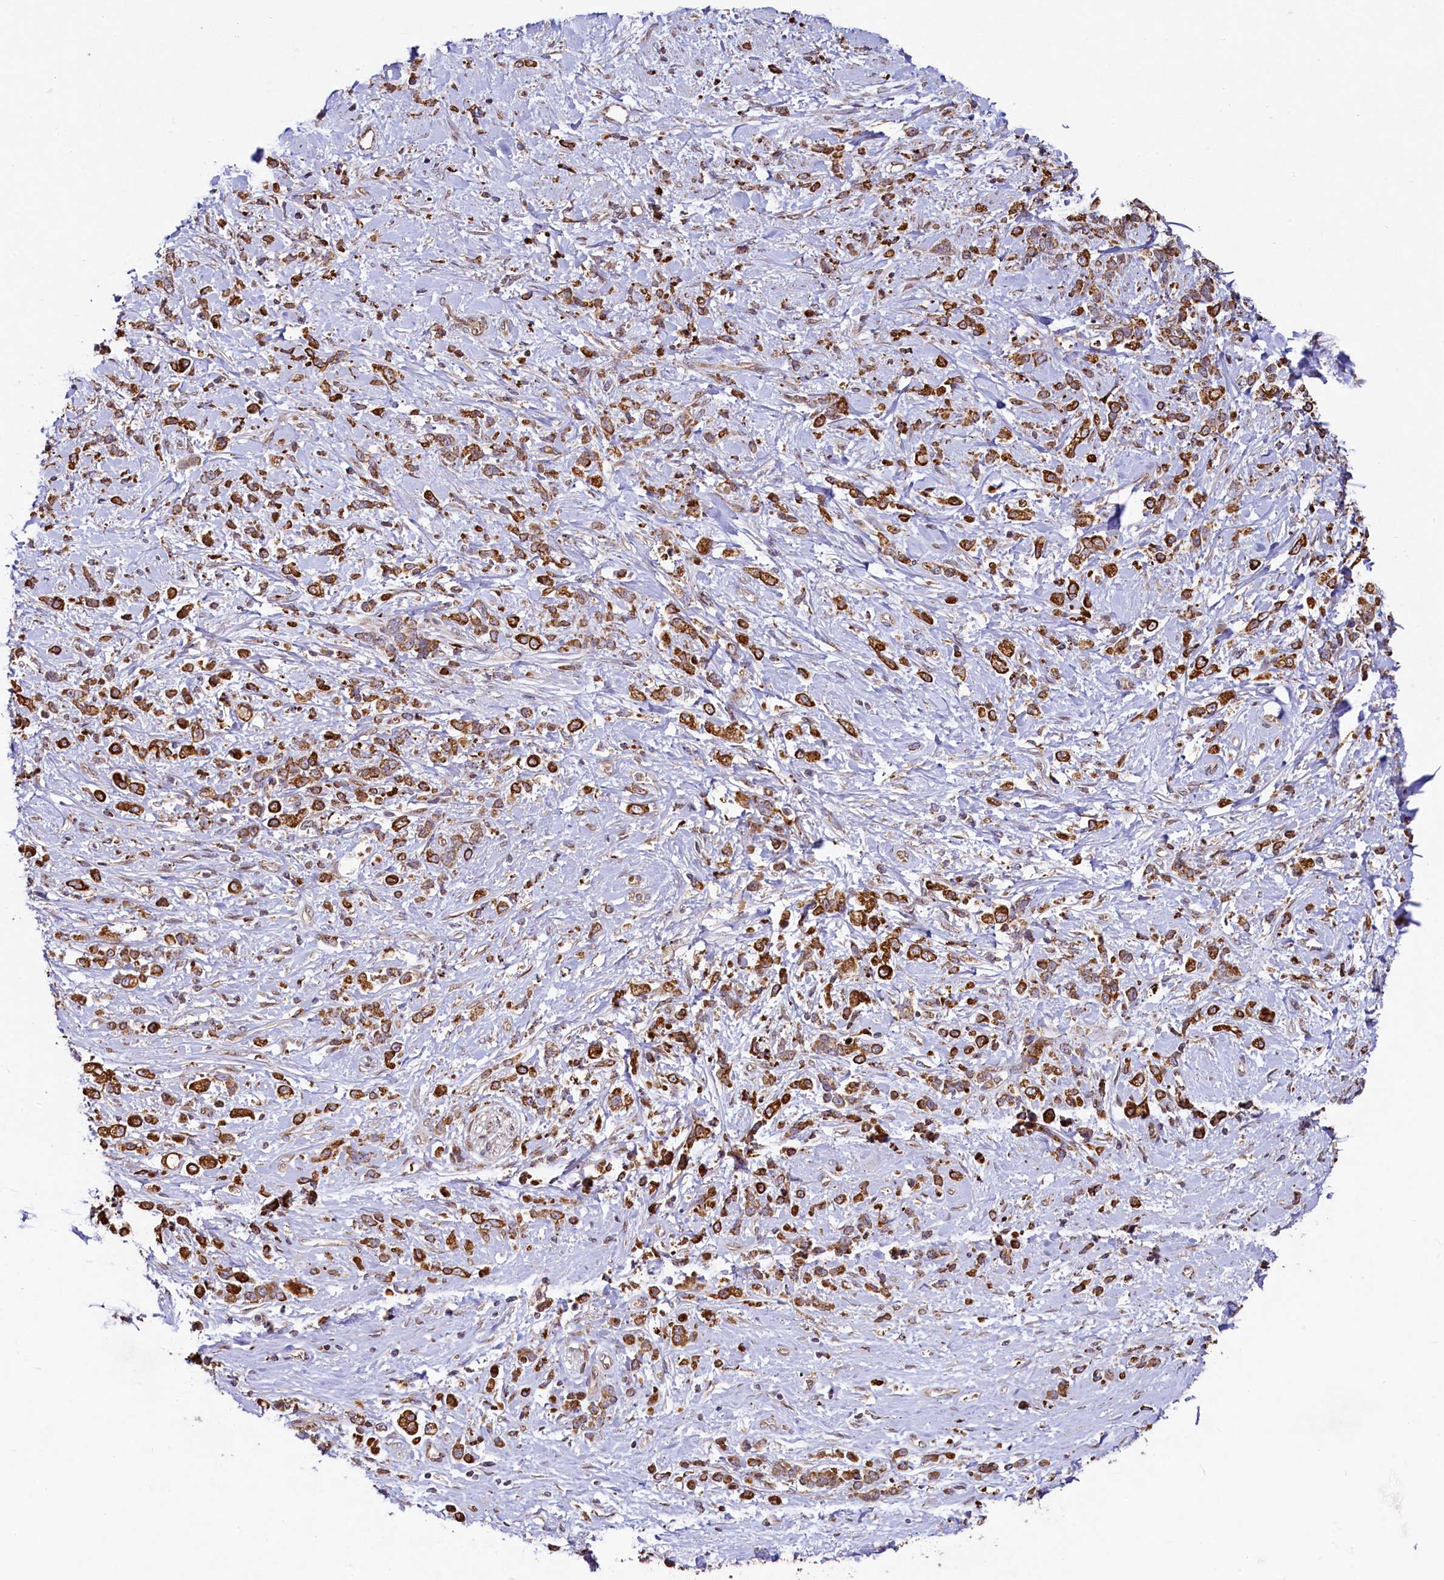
{"staining": {"intensity": "strong", "quantity": ">75%", "location": "cytoplasmic/membranous"}, "tissue": "stomach cancer", "cell_type": "Tumor cells", "image_type": "cancer", "snomed": [{"axis": "morphology", "description": "Adenocarcinoma, NOS"}, {"axis": "topography", "description": "Stomach"}], "caption": "High-magnification brightfield microscopy of stomach adenocarcinoma stained with DAB (brown) and counterstained with hematoxylin (blue). tumor cells exhibit strong cytoplasmic/membranous staining is present in approximately>75% of cells.", "gene": "ZNF577", "patient": {"sex": "female", "age": 60}}